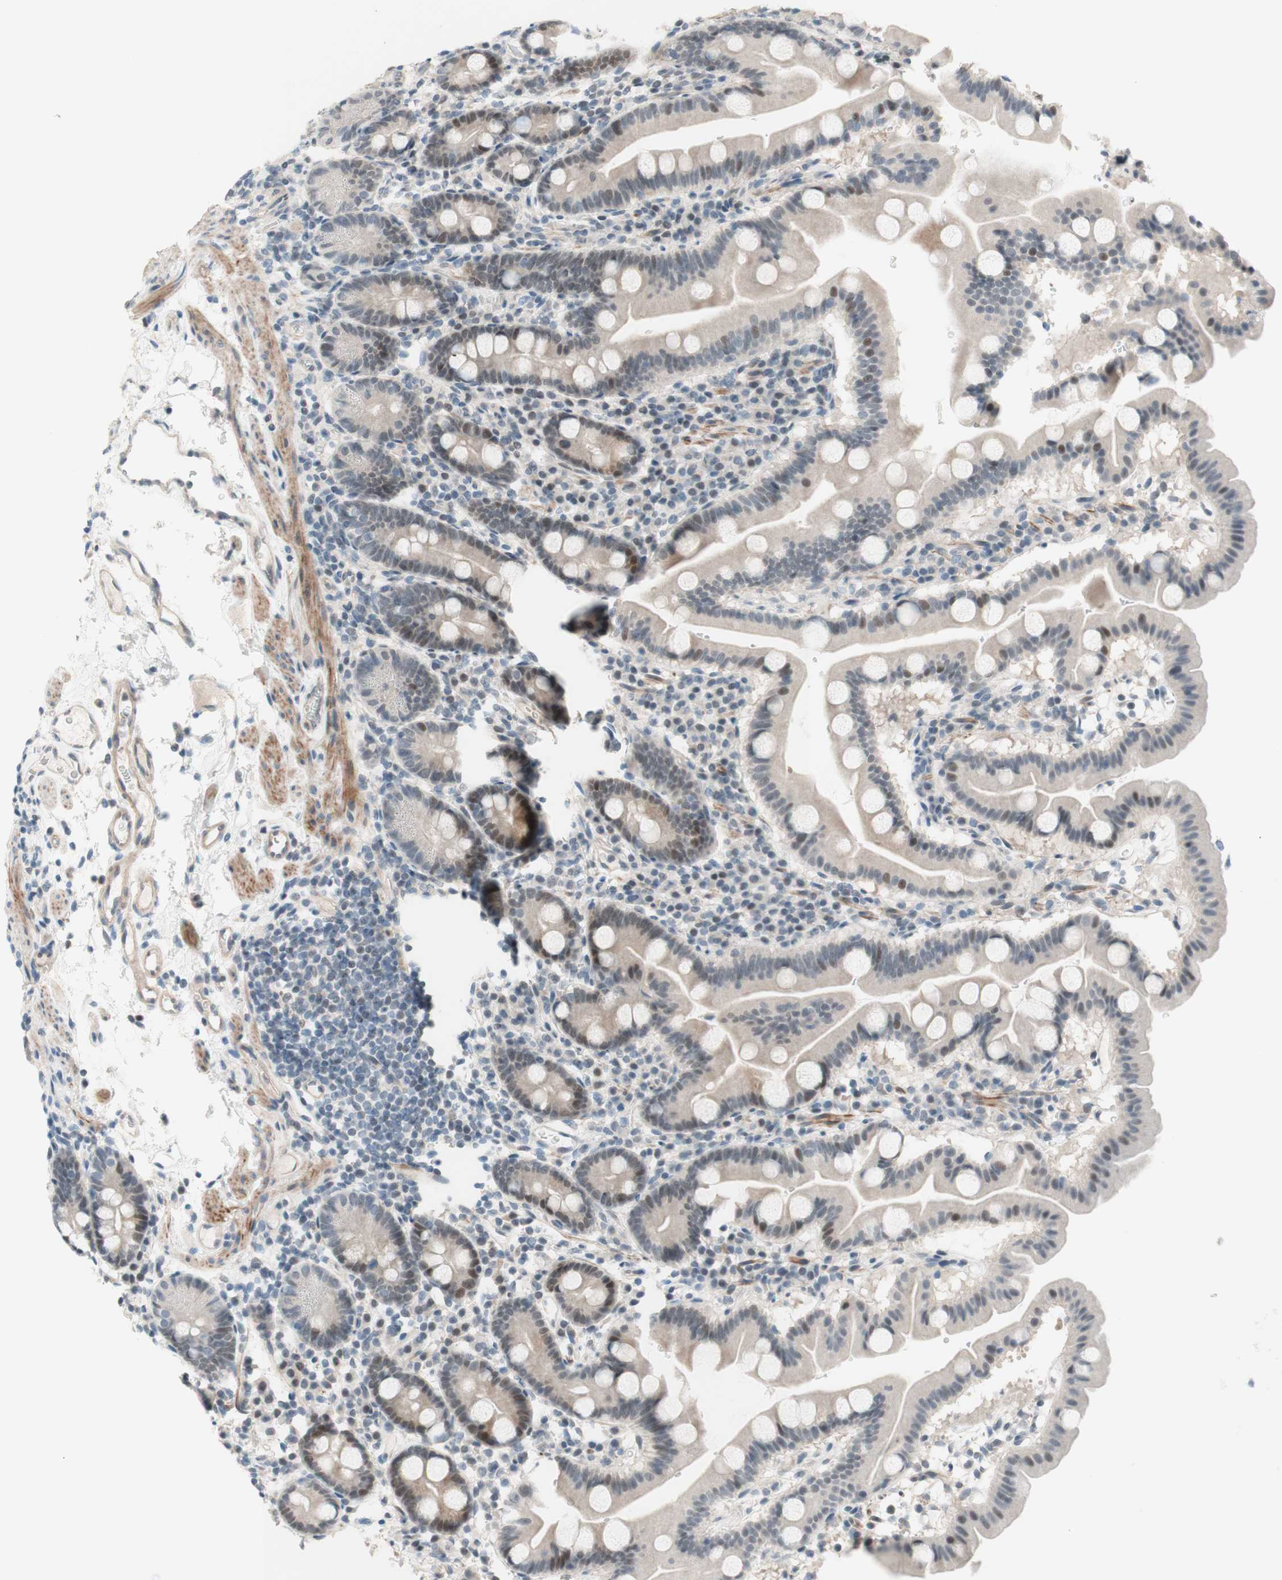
{"staining": {"intensity": "weak", "quantity": "25%-75%", "location": "nuclear"}, "tissue": "duodenum", "cell_type": "Glandular cells", "image_type": "normal", "snomed": [{"axis": "morphology", "description": "Normal tissue, NOS"}, {"axis": "topography", "description": "Duodenum"}], "caption": "This image demonstrates immunohistochemistry (IHC) staining of normal human duodenum, with low weak nuclear staining in approximately 25%-75% of glandular cells.", "gene": "JPH1", "patient": {"sex": "male", "age": 50}}